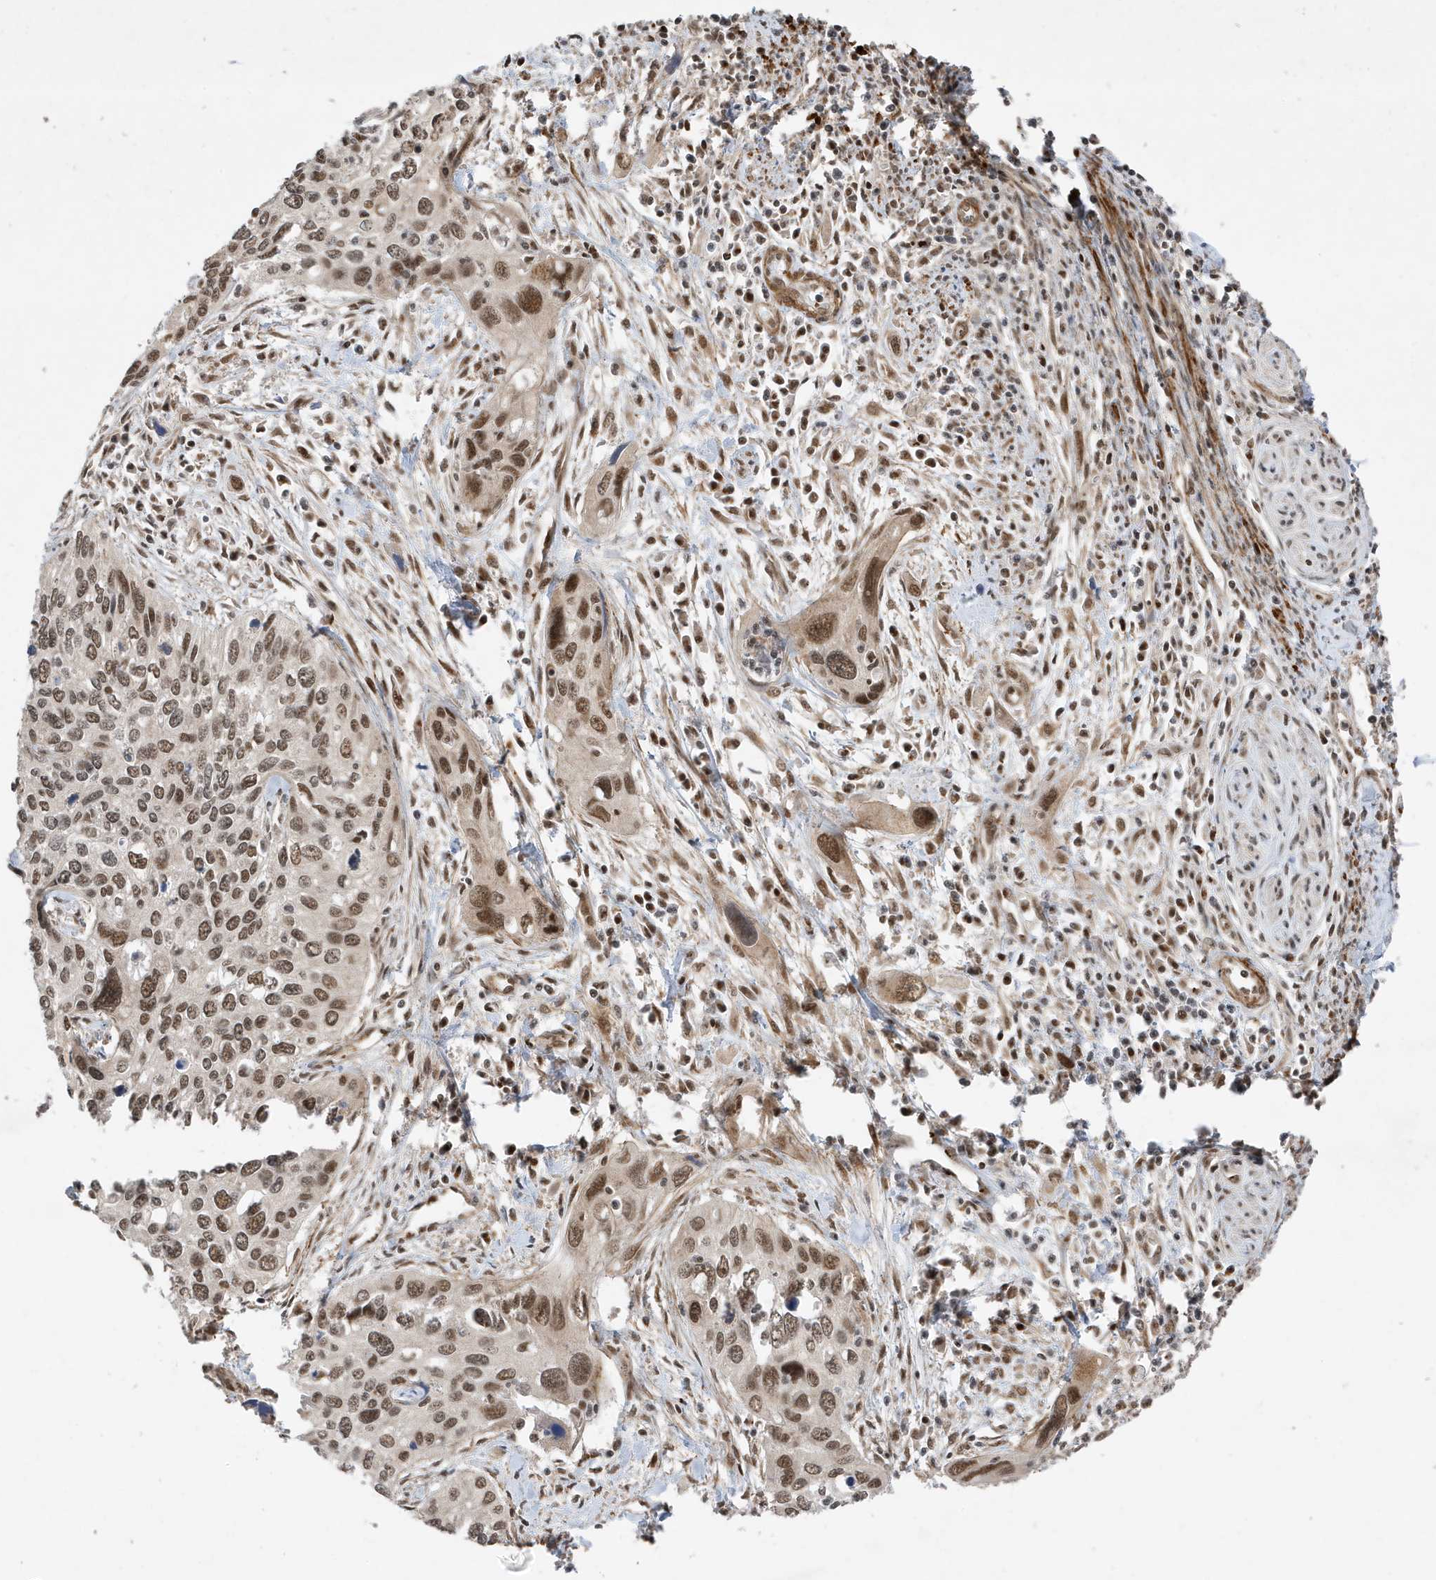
{"staining": {"intensity": "moderate", "quantity": ">75%", "location": "nuclear"}, "tissue": "cervical cancer", "cell_type": "Tumor cells", "image_type": "cancer", "snomed": [{"axis": "morphology", "description": "Squamous cell carcinoma, NOS"}, {"axis": "topography", "description": "Cervix"}], "caption": "A high-resolution histopathology image shows immunohistochemistry (IHC) staining of cervical cancer (squamous cell carcinoma), which displays moderate nuclear staining in approximately >75% of tumor cells.", "gene": "MAST3", "patient": {"sex": "female", "age": 55}}